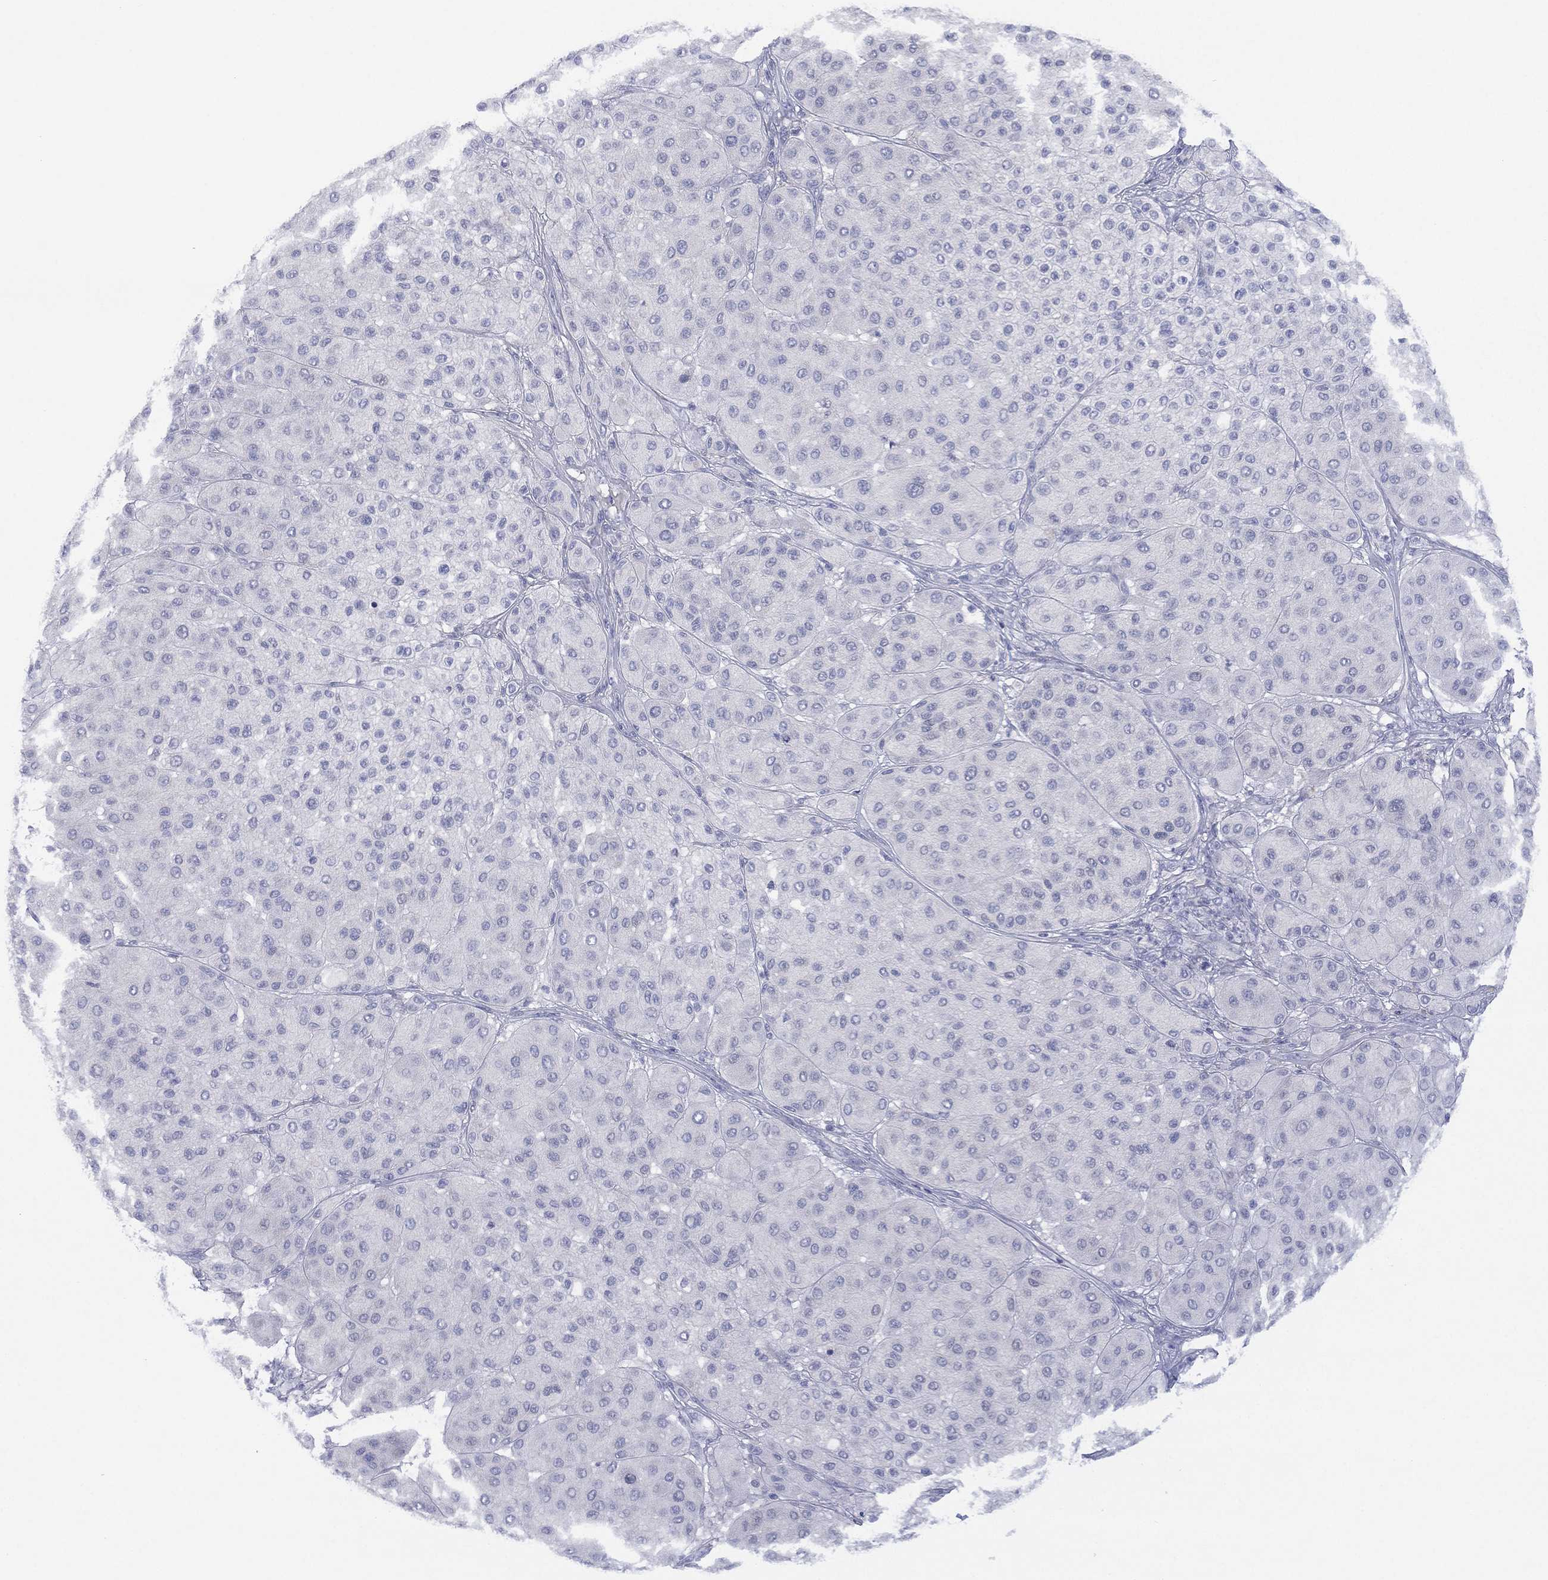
{"staining": {"intensity": "negative", "quantity": "none", "location": "none"}, "tissue": "melanoma", "cell_type": "Tumor cells", "image_type": "cancer", "snomed": [{"axis": "morphology", "description": "Malignant melanoma, Metastatic site"}, {"axis": "topography", "description": "Smooth muscle"}], "caption": "The histopathology image exhibits no staining of tumor cells in malignant melanoma (metastatic site).", "gene": "CYP2D6", "patient": {"sex": "male", "age": 41}}